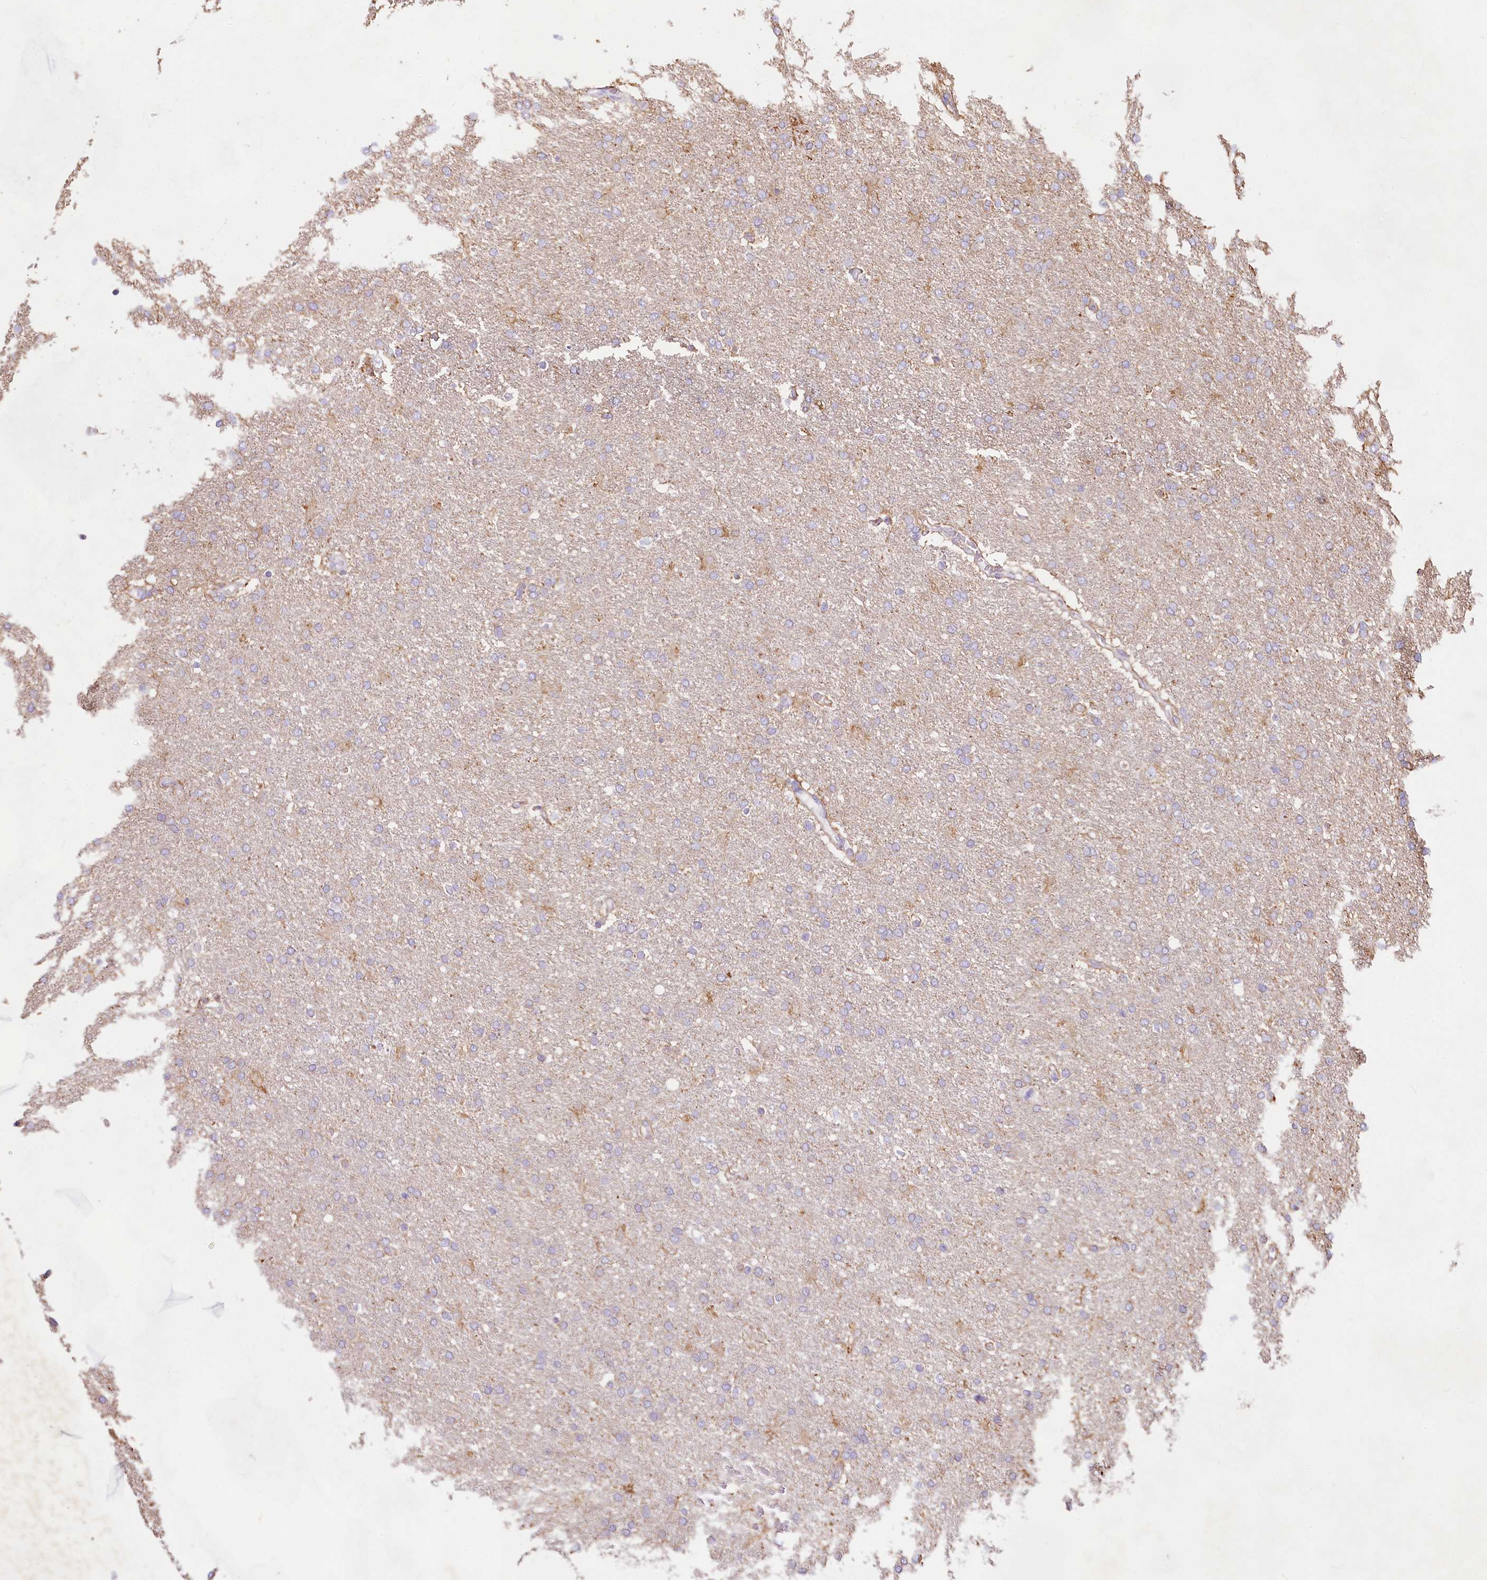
{"staining": {"intensity": "negative", "quantity": "none", "location": "none"}, "tissue": "glioma", "cell_type": "Tumor cells", "image_type": "cancer", "snomed": [{"axis": "morphology", "description": "Glioma, malignant, High grade"}, {"axis": "topography", "description": "Brain"}], "caption": "A high-resolution micrograph shows immunohistochemistry (IHC) staining of glioma, which exhibits no significant positivity in tumor cells.", "gene": "TASOR2", "patient": {"sex": "male", "age": 72}}